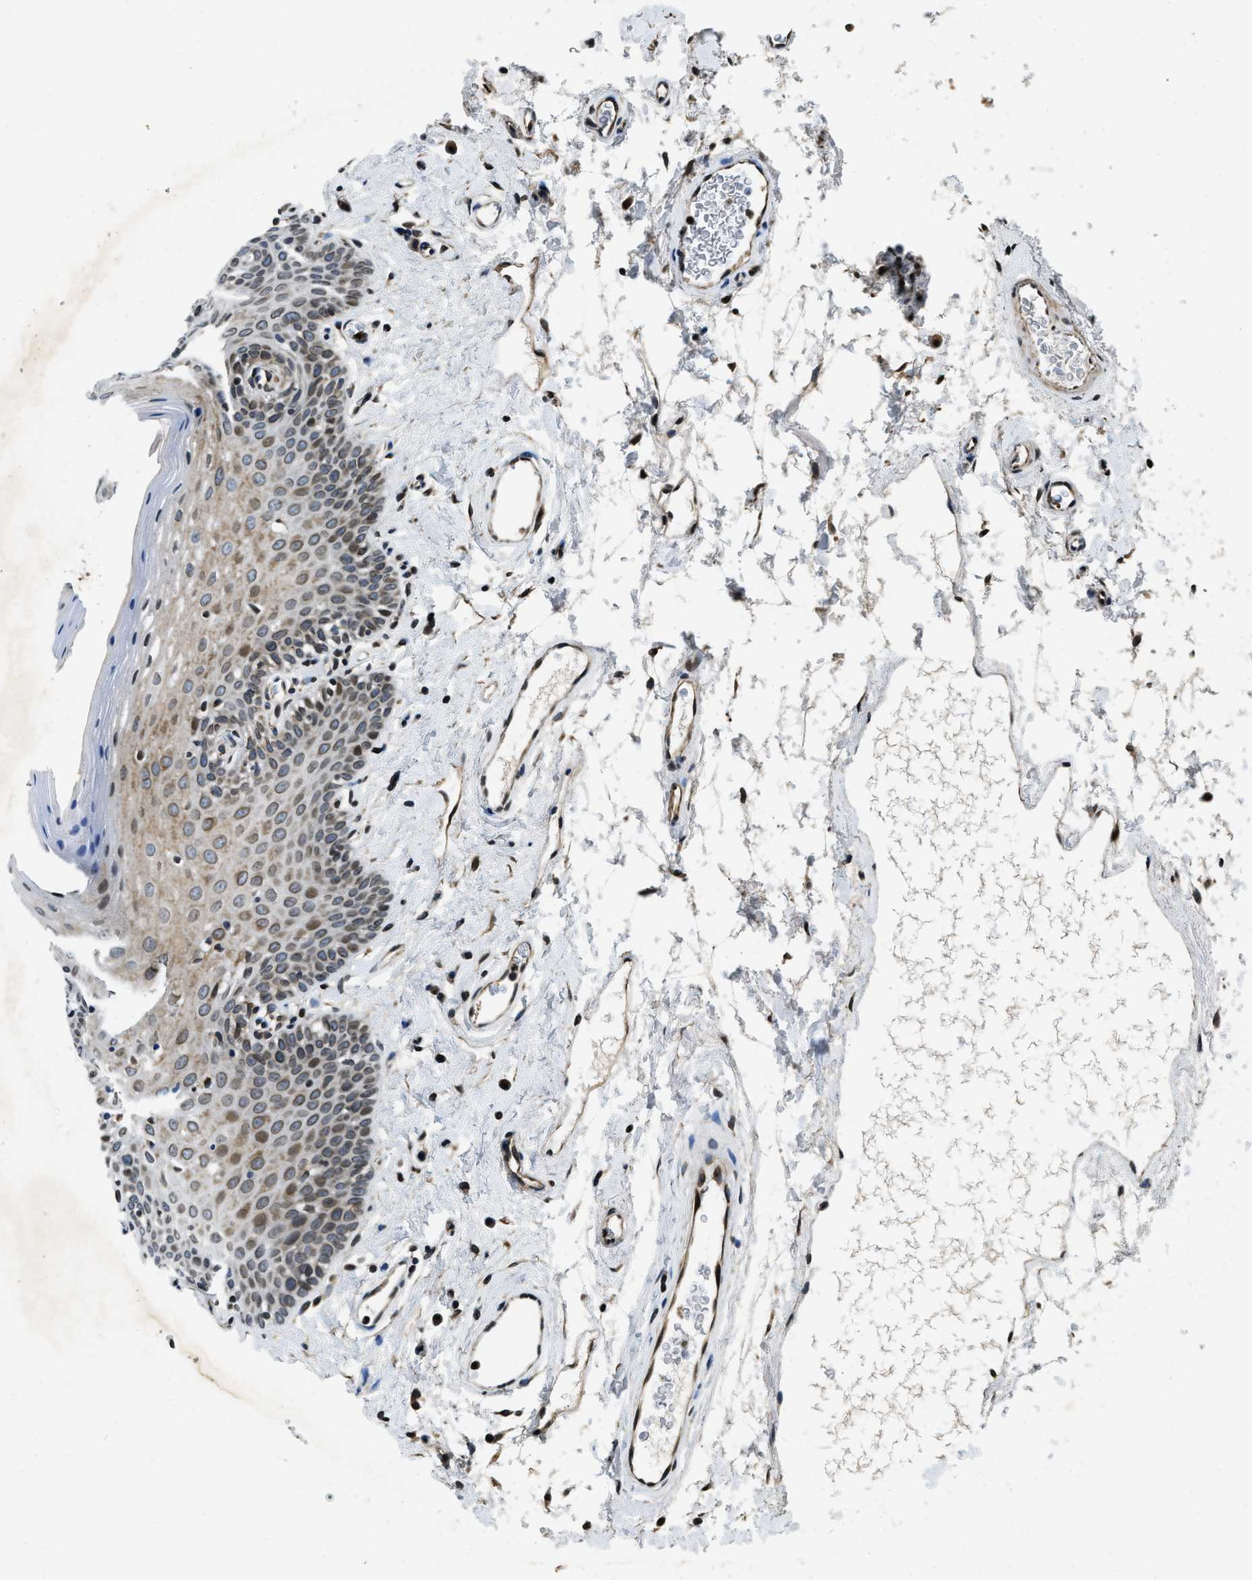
{"staining": {"intensity": "moderate", "quantity": ">75%", "location": "cytoplasmic/membranous,nuclear"}, "tissue": "oral mucosa", "cell_type": "Squamous epithelial cells", "image_type": "normal", "snomed": [{"axis": "morphology", "description": "Normal tissue, NOS"}, {"axis": "topography", "description": "Oral tissue"}], "caption": "Oral mucosa stained for a protein (brown) shows moderate cytoplasmic/membranous,nuclear positive staining in approximately >75% of squamous epithelial cells.", "gene": "ZC3HC1", "patient": {"sex": "male", "age": 66}}